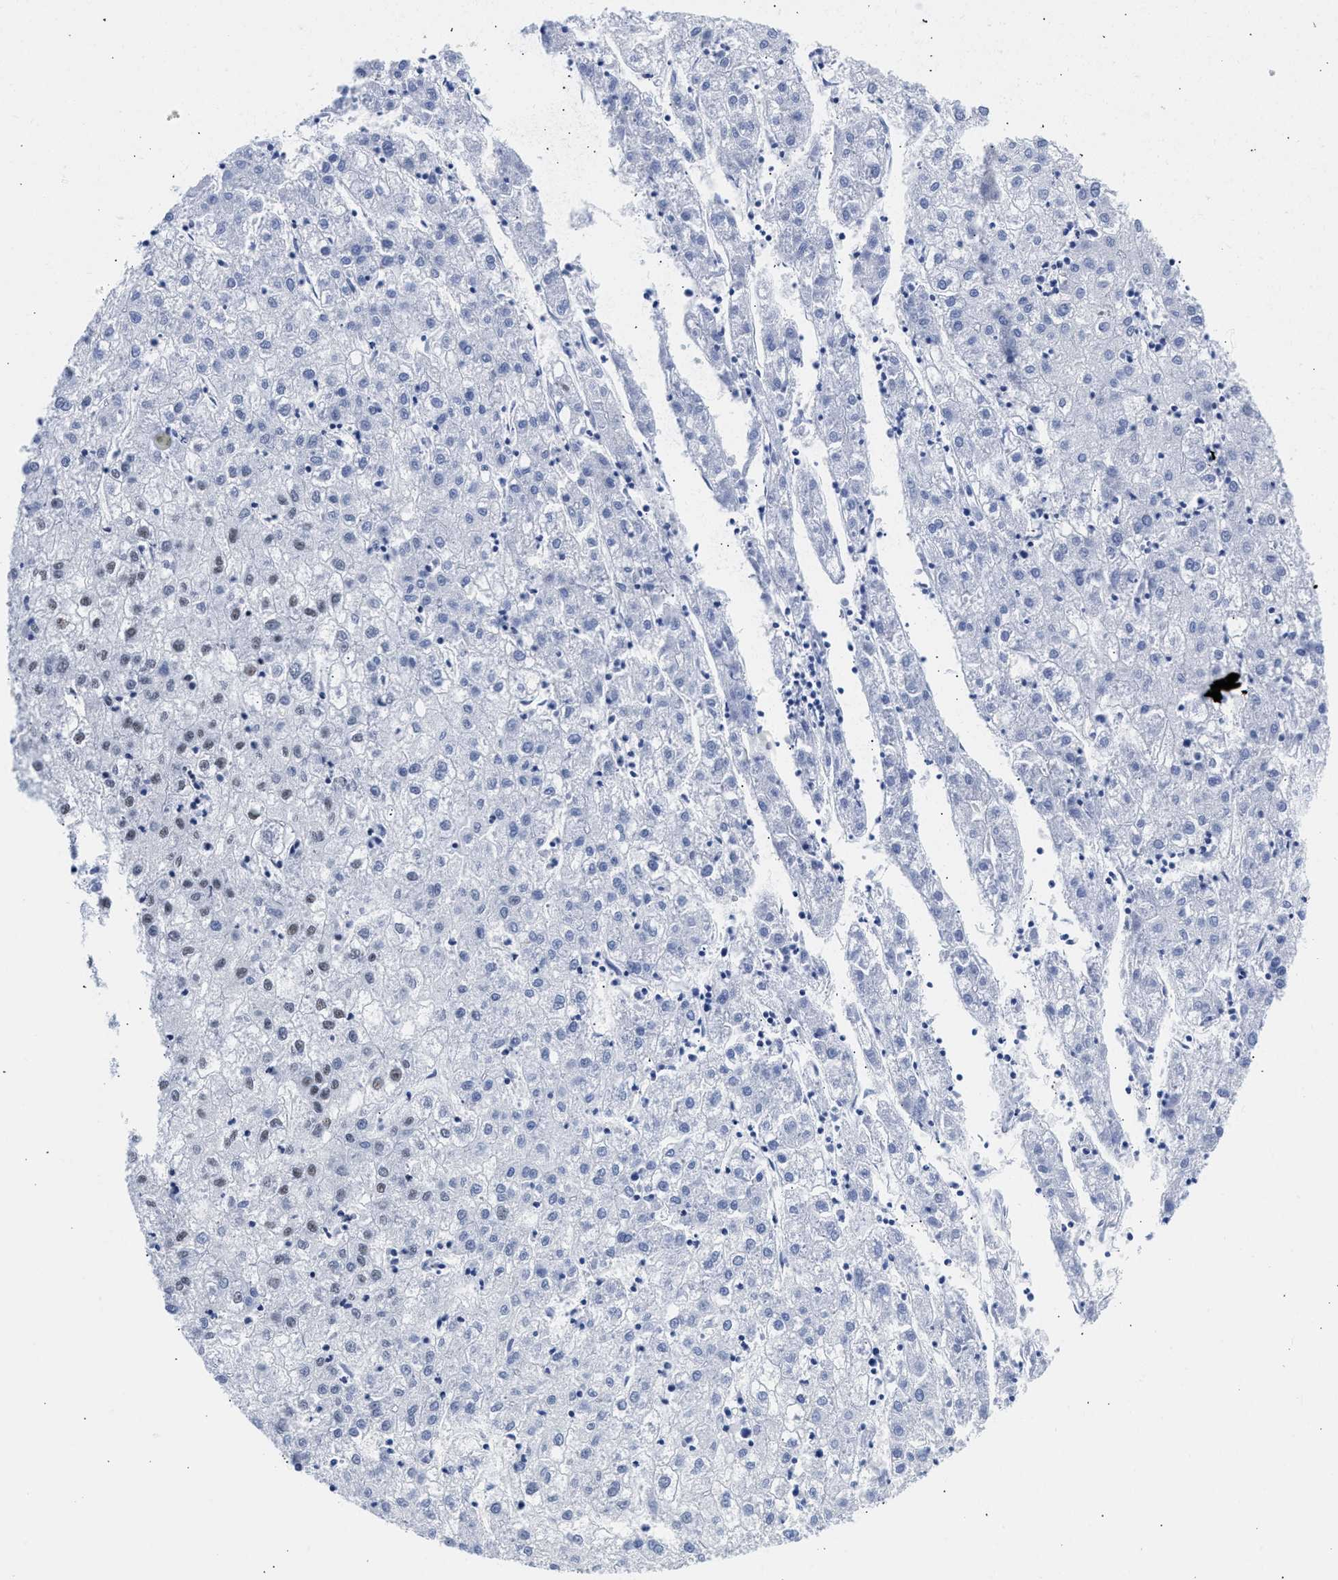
{"staining": {"intensity": "negative", "quantity": "none", "location": "none"}, "tissue": "liver cancer", "cell_type": "Tumor cells", "image_type": "cancer", "snomed": [{"axis": "morphology", "description": "Carcinoma, Hepatocellular, NOS"}, {"axis": "topography", "description": "Liver"}], "caption": "Micrograph shows no significant protein staining in tumor cells of liver hepatocellular carcinoma.", "gene": "RBM8A", "patient": {"sex": "male", "age": 72}}